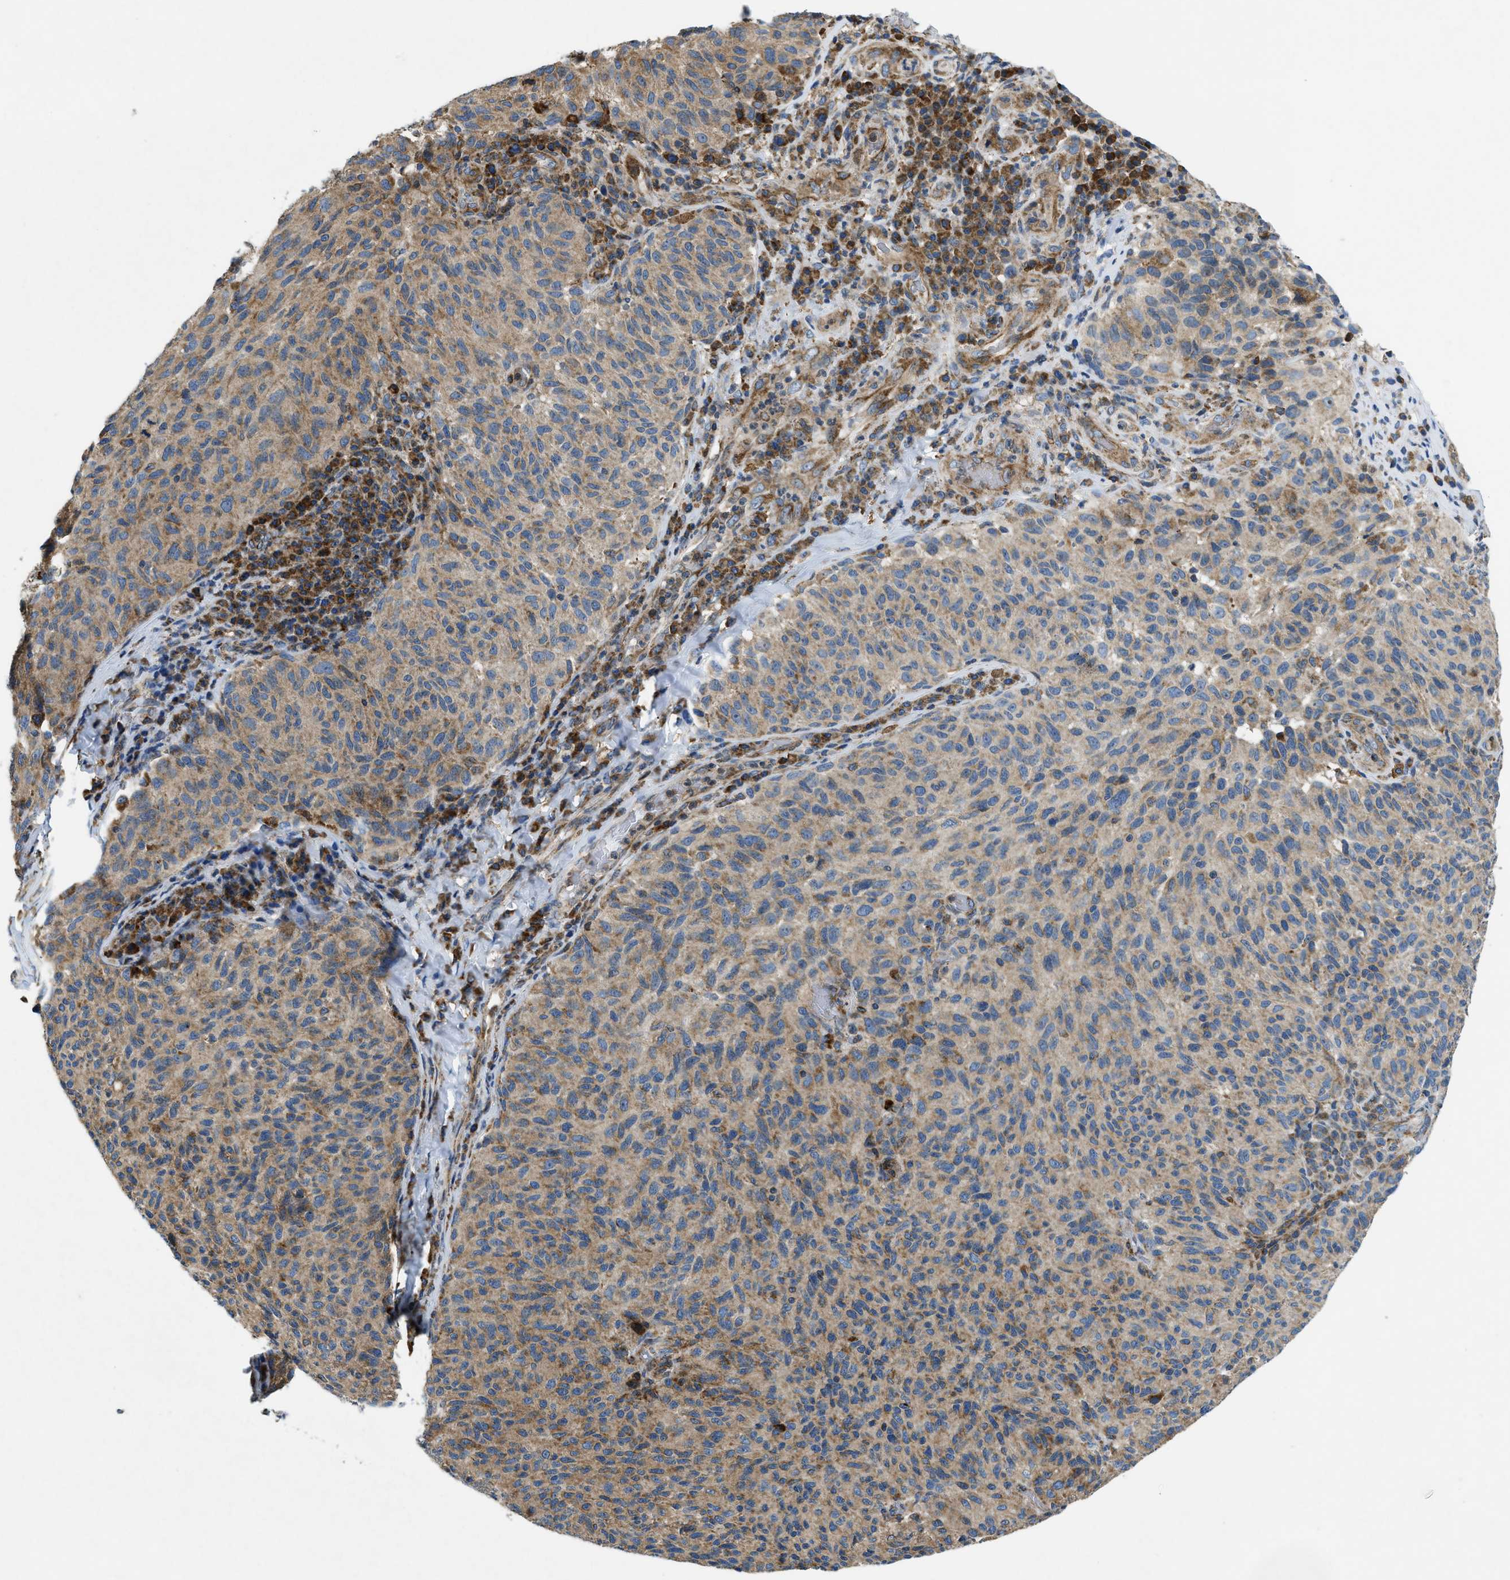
{"staining": {"intensity": "moderate", "quantity": ">75%", "location": "cytoplasmic/membranous"}, "tissue": "melanoma", "cell_type": "Tumor cells", "image_type": "cancer", "snomed": [{"axis": "morphology", "description": "Malignant melanoma, NOS"}, {"axis": "topography", "description": "Skin"}], "caption": "Malignant melanoma tissue exhibits moderate cytoplasmic/membranous staining in about >75% of tumor cells", "gene": "CSPG4", "patient": {"sex": "female", "age": 73}}